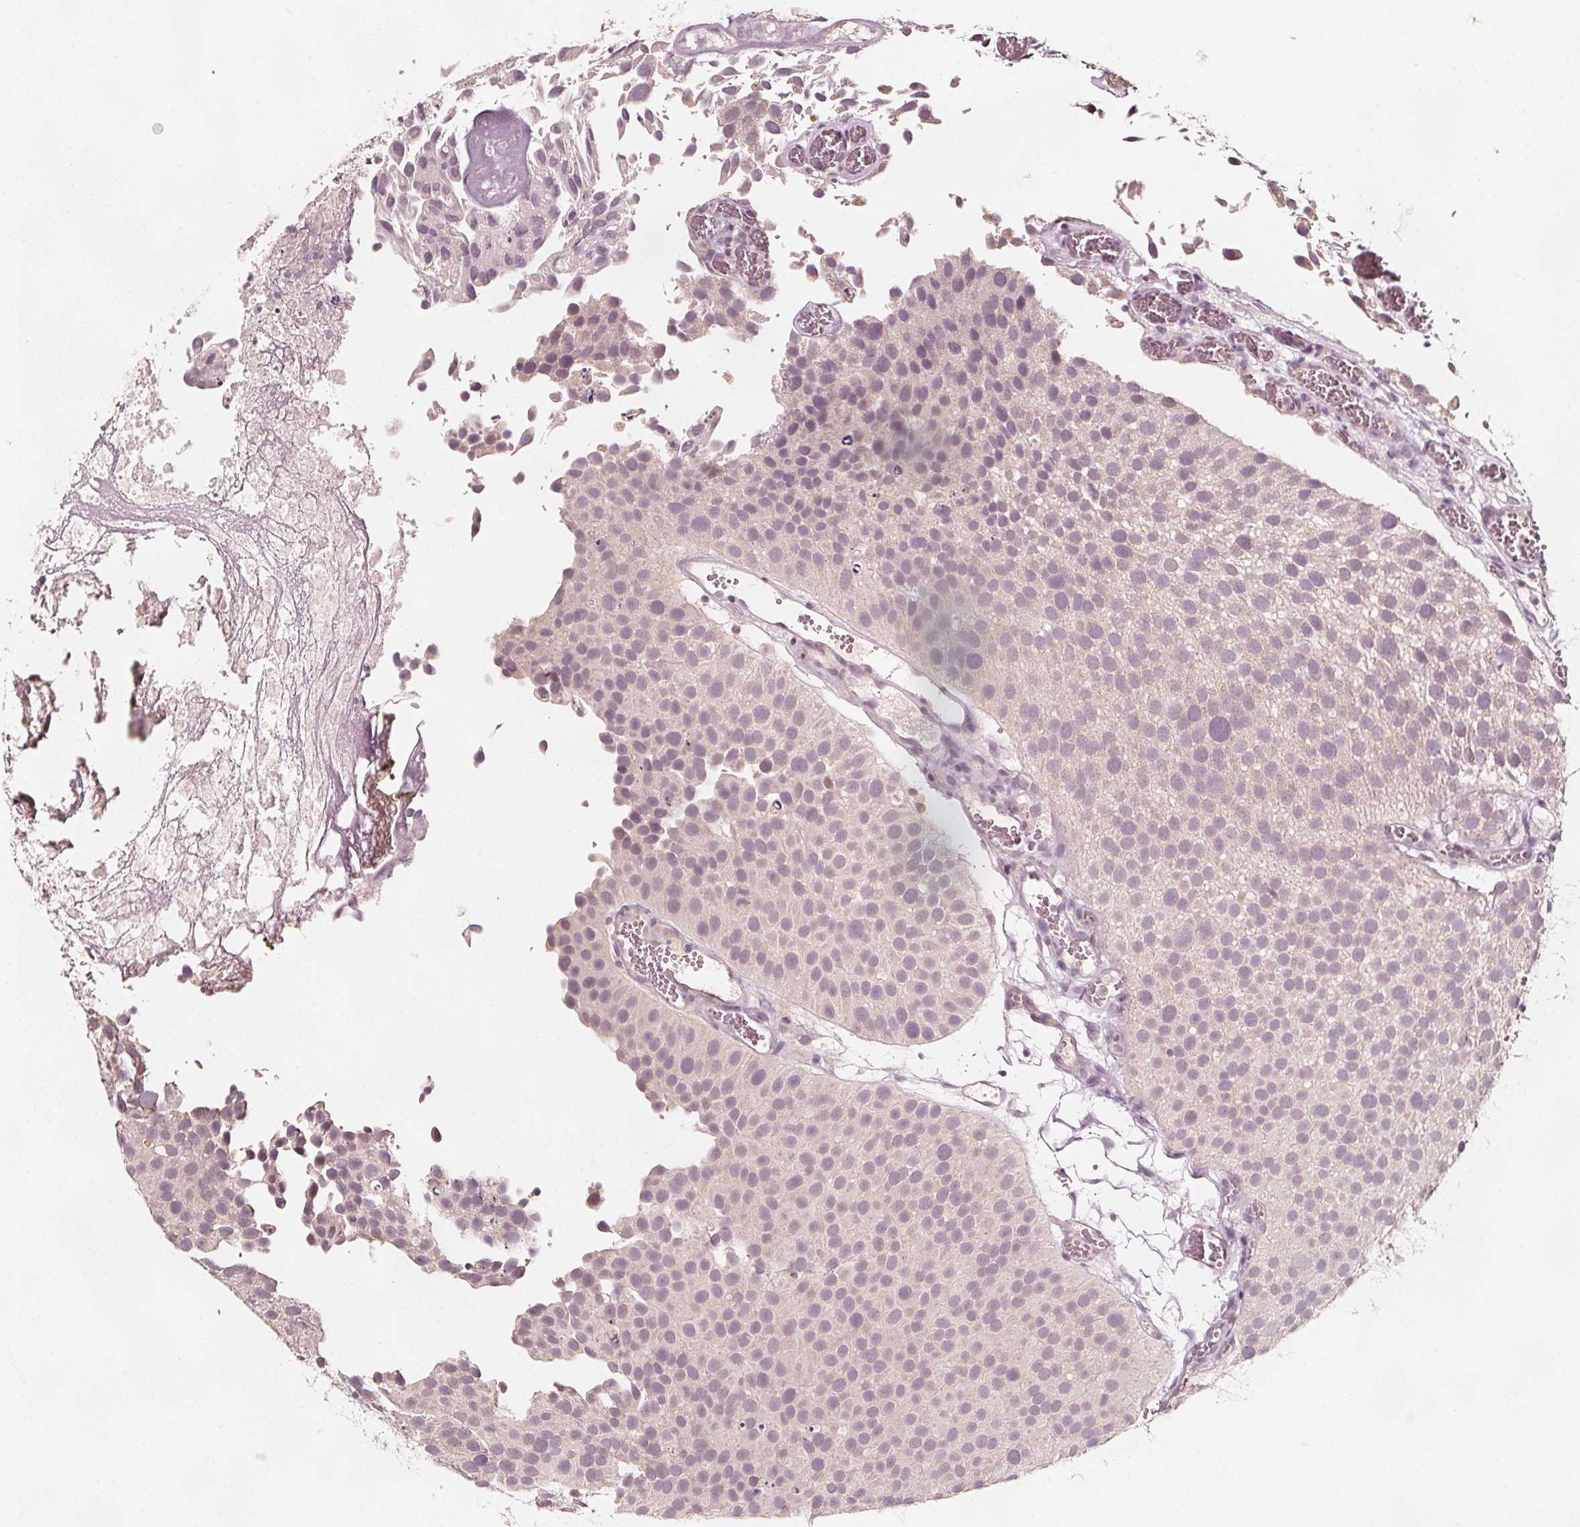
{"staining": {"intensity": "negative", "quantity": "none", "location": "none"}, "tissue": "urothelial cancer", "cell_type": "Tumor cells", "image_type": "cancer", "snomed": [{"axis": "morphology", "description": "Urothelial carcinoma, Low grade"}, {"axis": "topography", "description": "Urinary bladder"}], "caption": "A high-resolution image shows immunohistochemistry staining of urothelial cancer, which exhibits no significant expression in tumor cells.", "gene": "NPC1L1", "patient": {"sex": "female", "age": 69}}